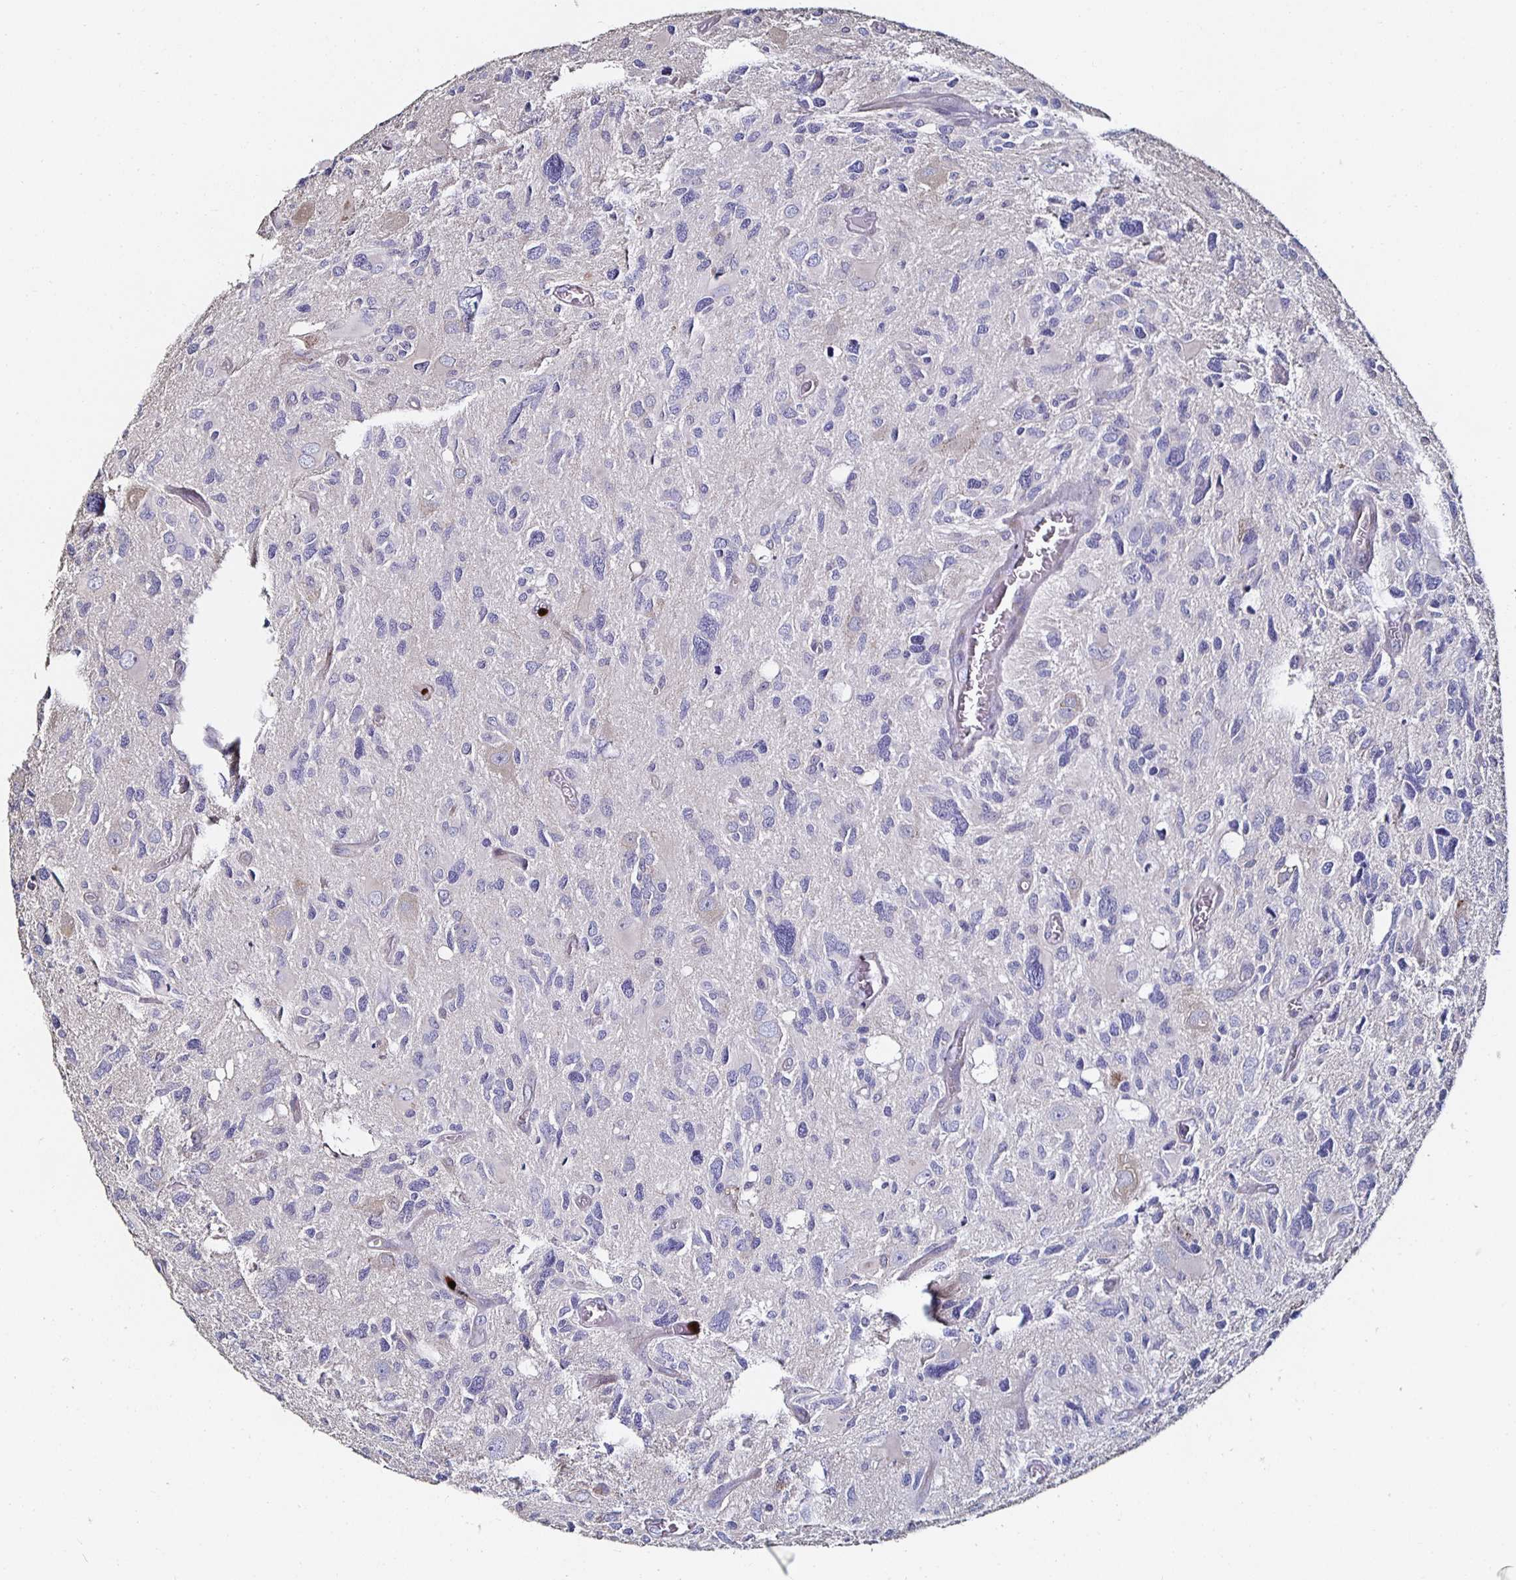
{"staining": {"intensity": "negative", "quantity": "none", "location": "none"}, "tissue": "glioma", "cell_type": "Tumor cells", "image_type": "cancer", "snomed": [{"axis": "morphology", "description": "Glioma, malignant, High grade"}, {"axis": "topography", "description": "Brain"}], "caption": "Malignant glioma (high-grade) stained for a protein using immunohistochemistry (IHC) shows no staining tumor cells.", "gene": "TLR4", "patient": {"sex": "male", "age": 49}}